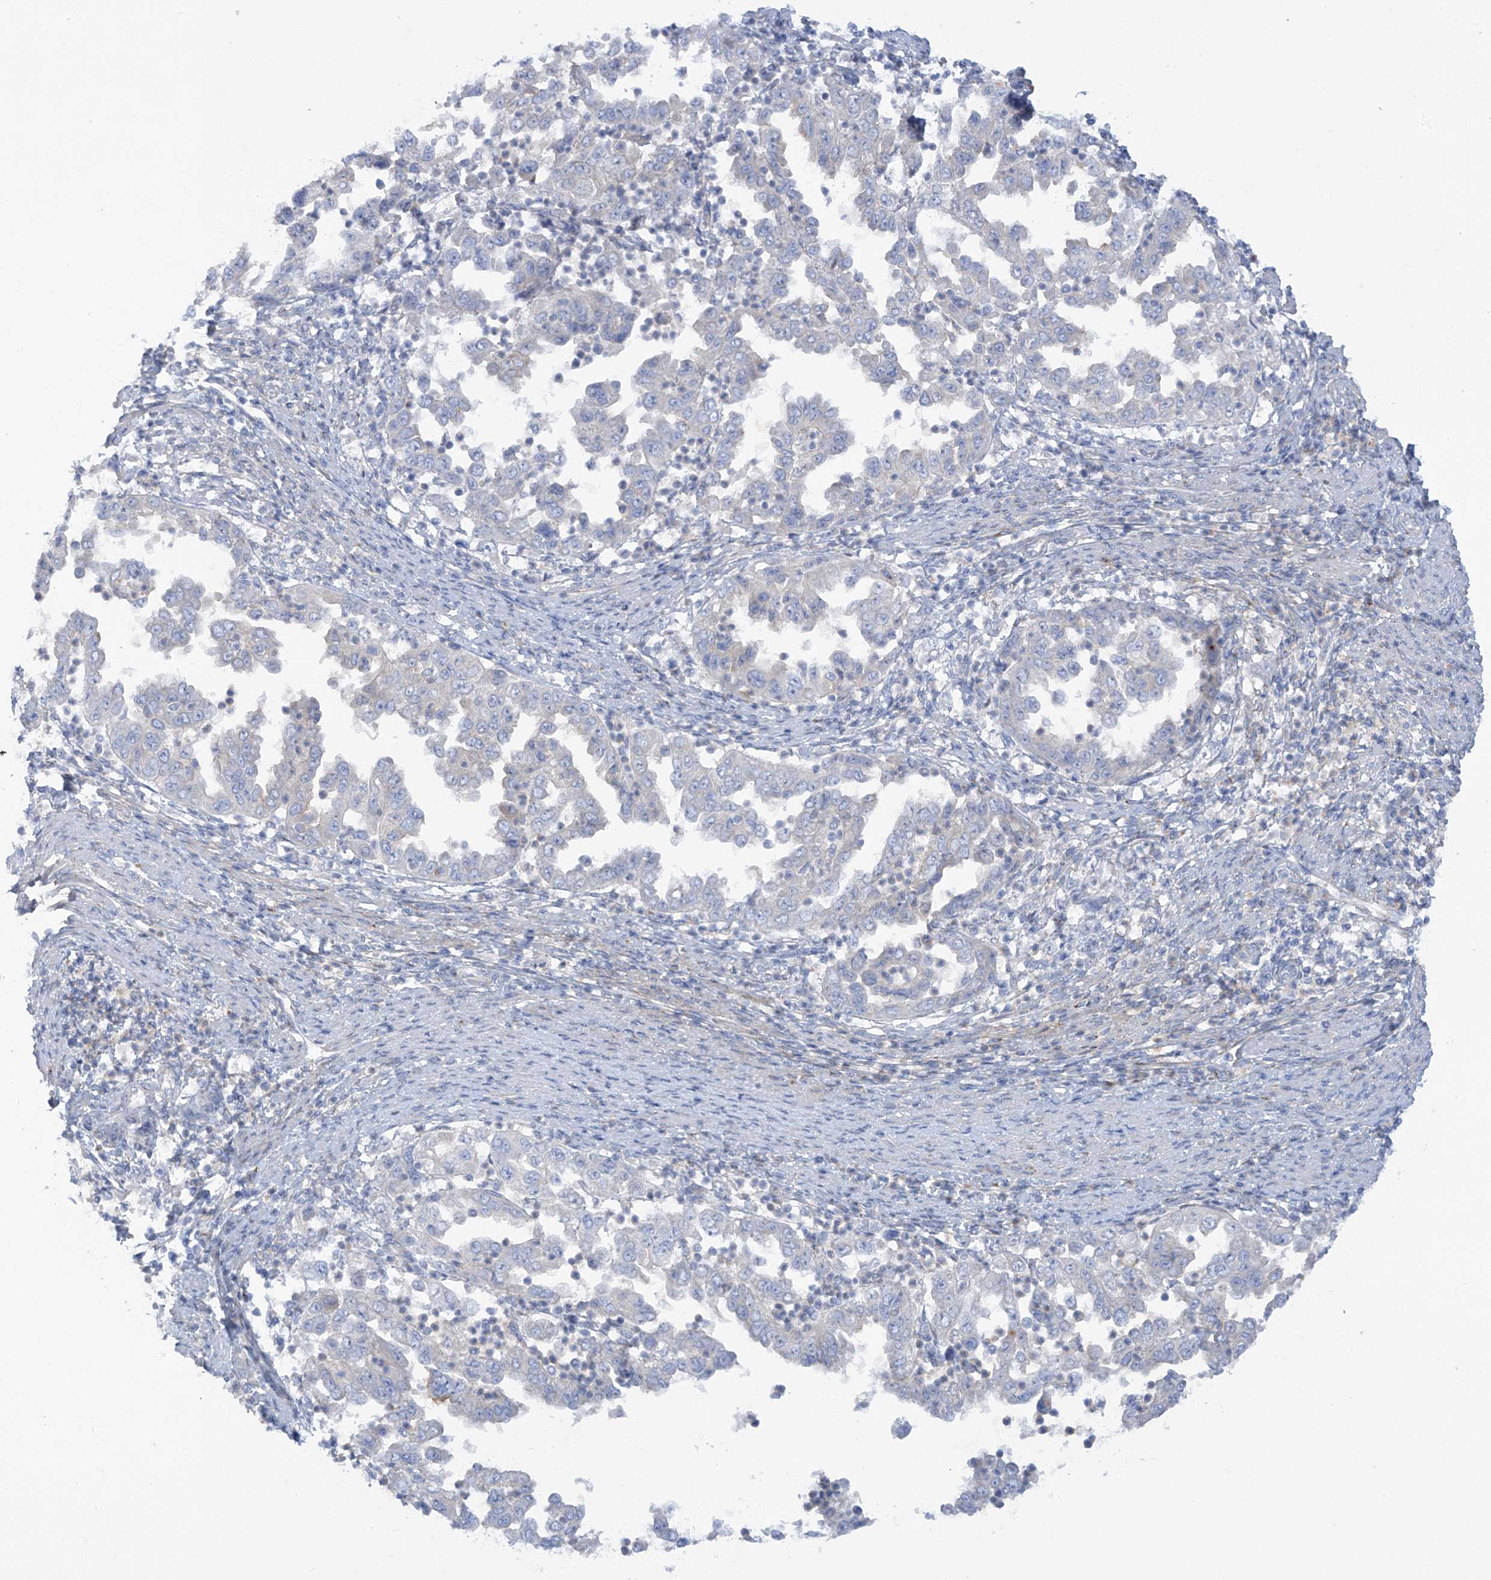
{"staining": {"intensity": "negative", "quantity": "none", "location": "none"}, "tissue": "endometrial cancer", "cell_type": "Tumor cells", "image_type": "cancer", "snomed": [{"axis": "morphology", "description": "Adenocarcinoma, NOS"}, {"axis": "topography", "description": "Endometrium"}], "caption": "Immunohistochemical staining of endometrial cancer (adenocarcinoma) displays no significant staining in tumor cells.", "gene": "TRMT2B", "patient": {"sex": "female", "age": 85}}